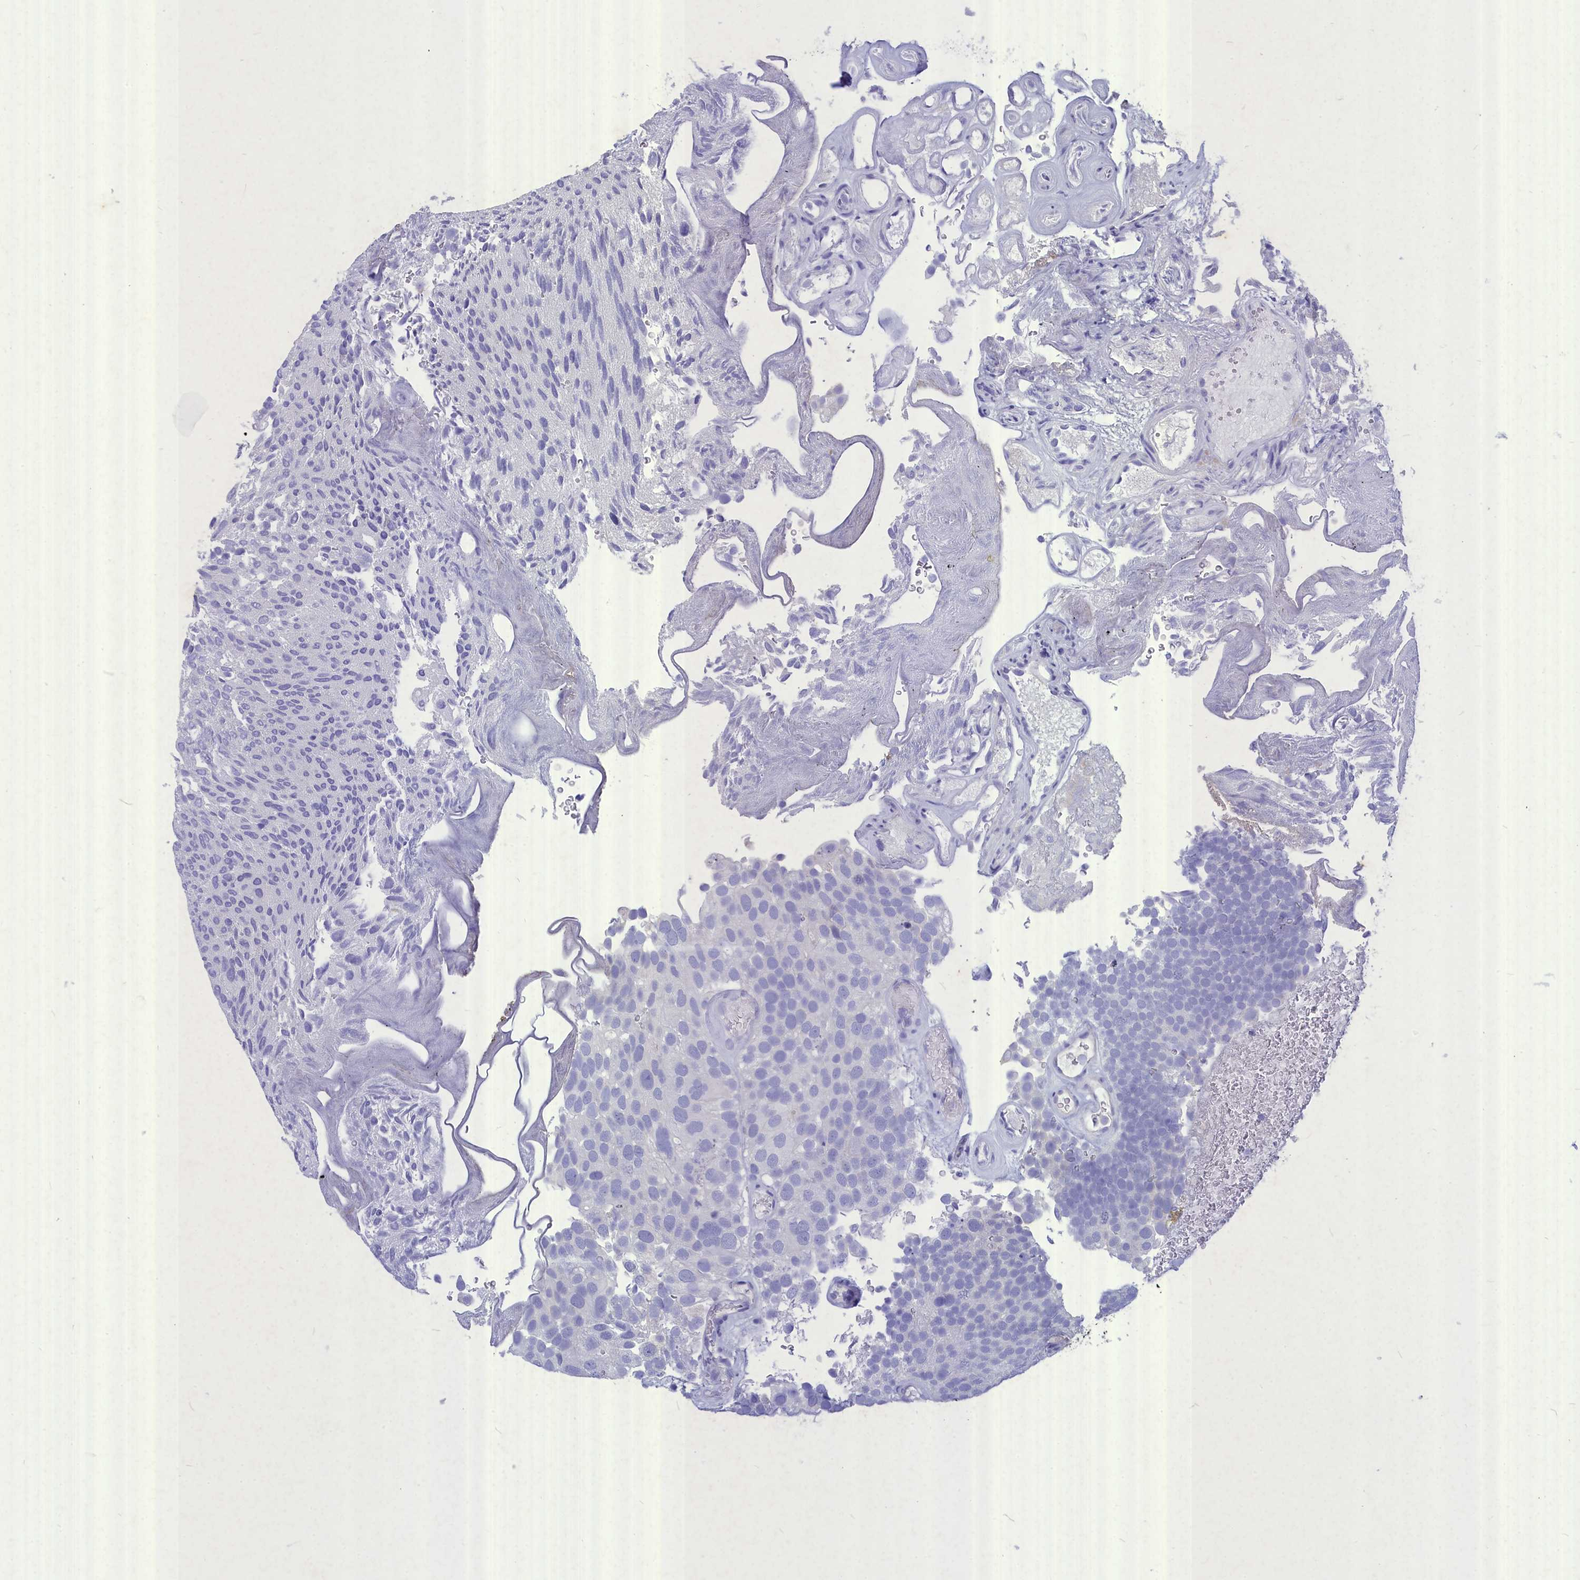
{"staining": {"intensity": "negative", "quantity": "none", "location": "none"}, "tissue": "urothelial cancer", "cell_type": "Tumor cells", "image_type": "cancer", "snomed": [{"axis": "morphology", "description": "Urothelial carcinoma, Low grade"}, {"axis": "topography", "description": "Urinary bladder"}], "caption": "DAB immunohistochemical staining of human urothelial cancer displays no significant positivity in tumor cells.", "gene": "DEFB119", "patient": {"sex": "male", "age": 78}}